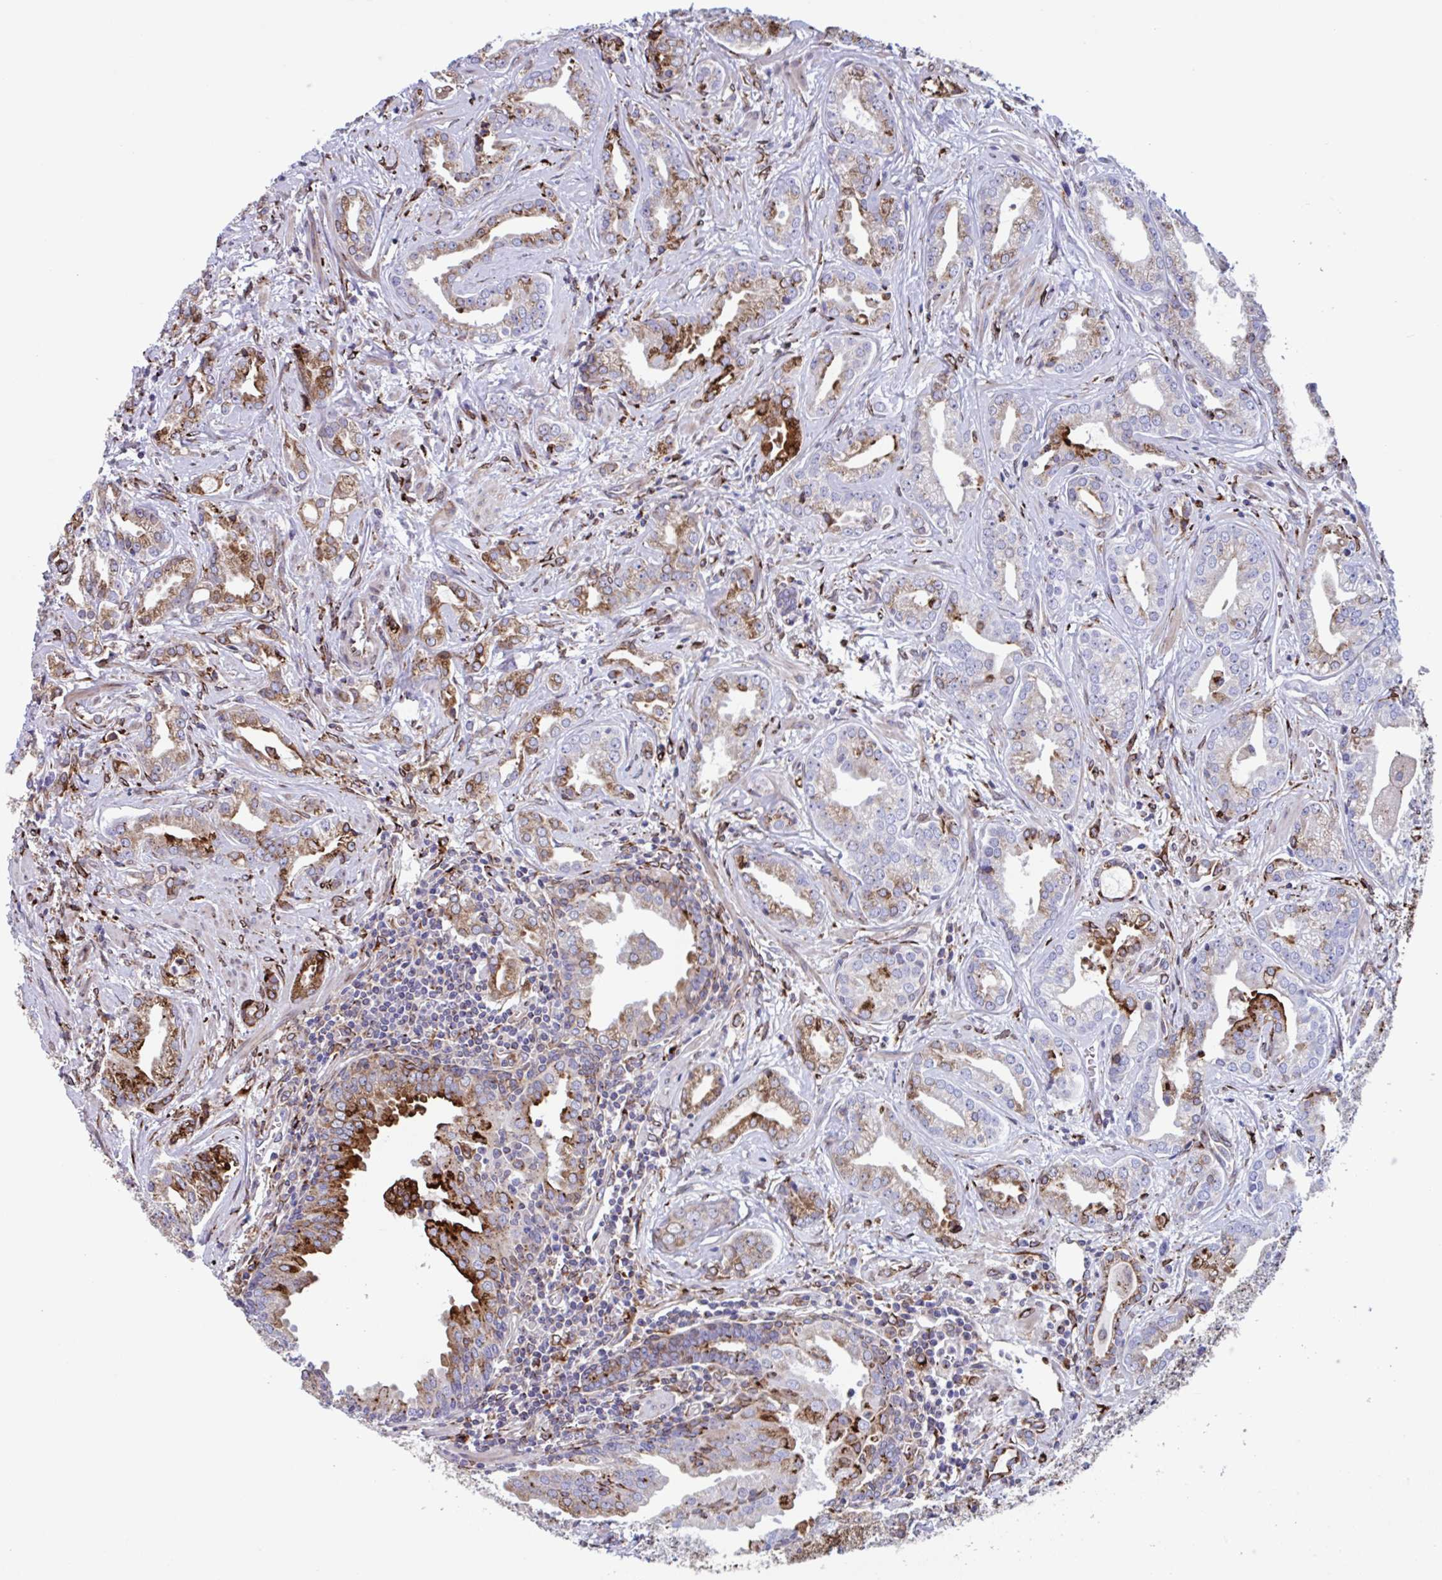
{"staining": {"intensity": "strong", "quantity": "25%-75%", "location": "cytoplasmic/membranous"}, "tissue": "prostate cancer", "cell_type": "Tumor cells", "image_type": "cancer", "snomed": [{"axis": "morphology", "description": "Adenocarcinoma, Medium grade"}, {"axis": "topography", "description": "Prostate"}], "caption": "Strong cytoplasmic/membranous staining is appreciated in about 25%-75% of tumor cells in prostate cancer (medium-grade adenocarcinoma).", "gene": "RFK", "patient": {"sex": "male", "age": 57}}